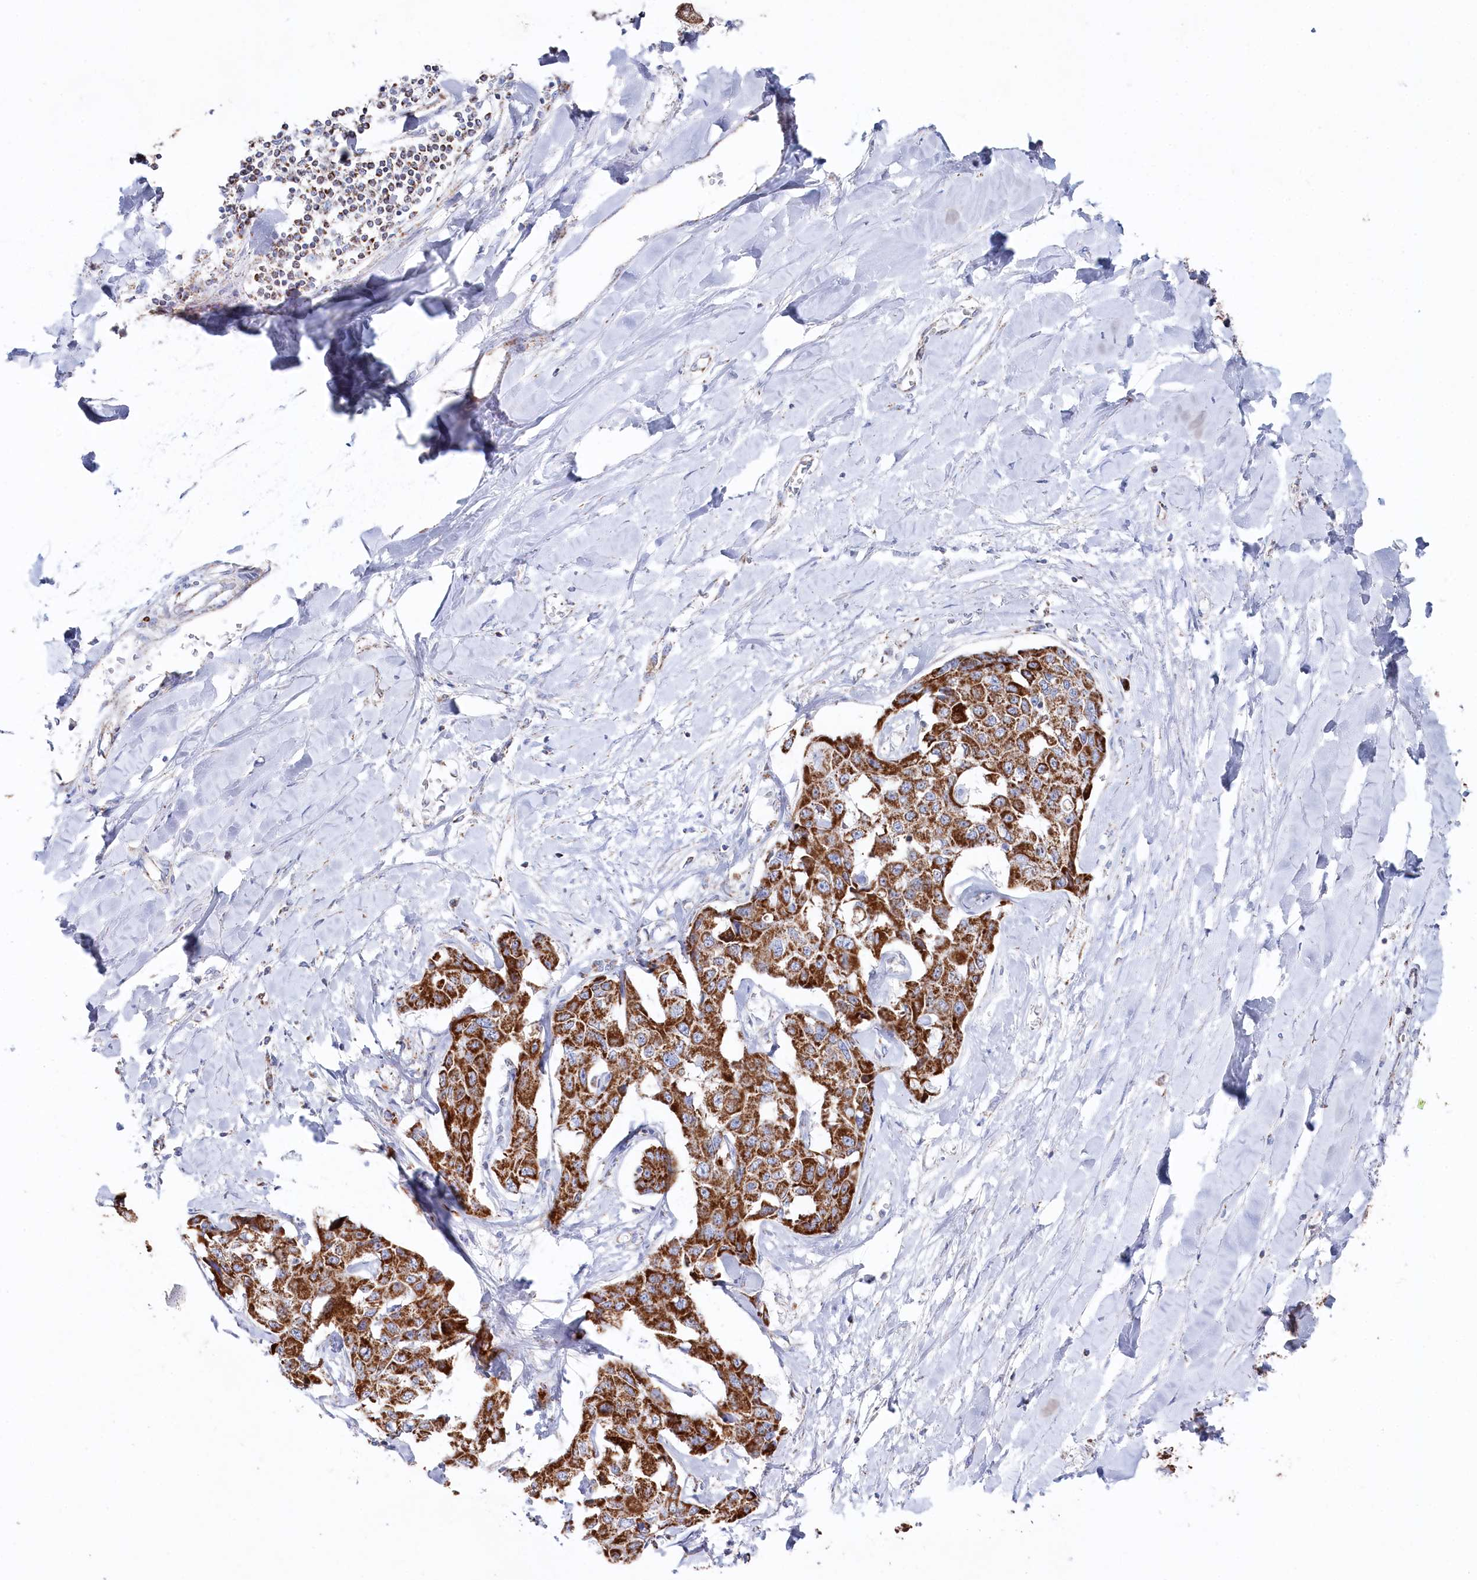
{"staining": {"intensity": "strong", "quantity": ">75%", "location": "cytoplasmic/membranous"}, "tissue": "liver cancer", "cell_type": "Tumor cells", "image_type": "cancer", "snomed": [{"axis": "morphology", "description": "Cholangiocarcinoma"}, {"axis": "topography", "description": "Liver"}], "caption": "Immunohistochemistry (DAB) staining of human cholangiocarcinoma (liver) shows strong cytoplasmic/membranous protein expression in approximately >75% of tumor cells.", "gene": "GLS2", "patient": {"sex": "male", "age": 59}}